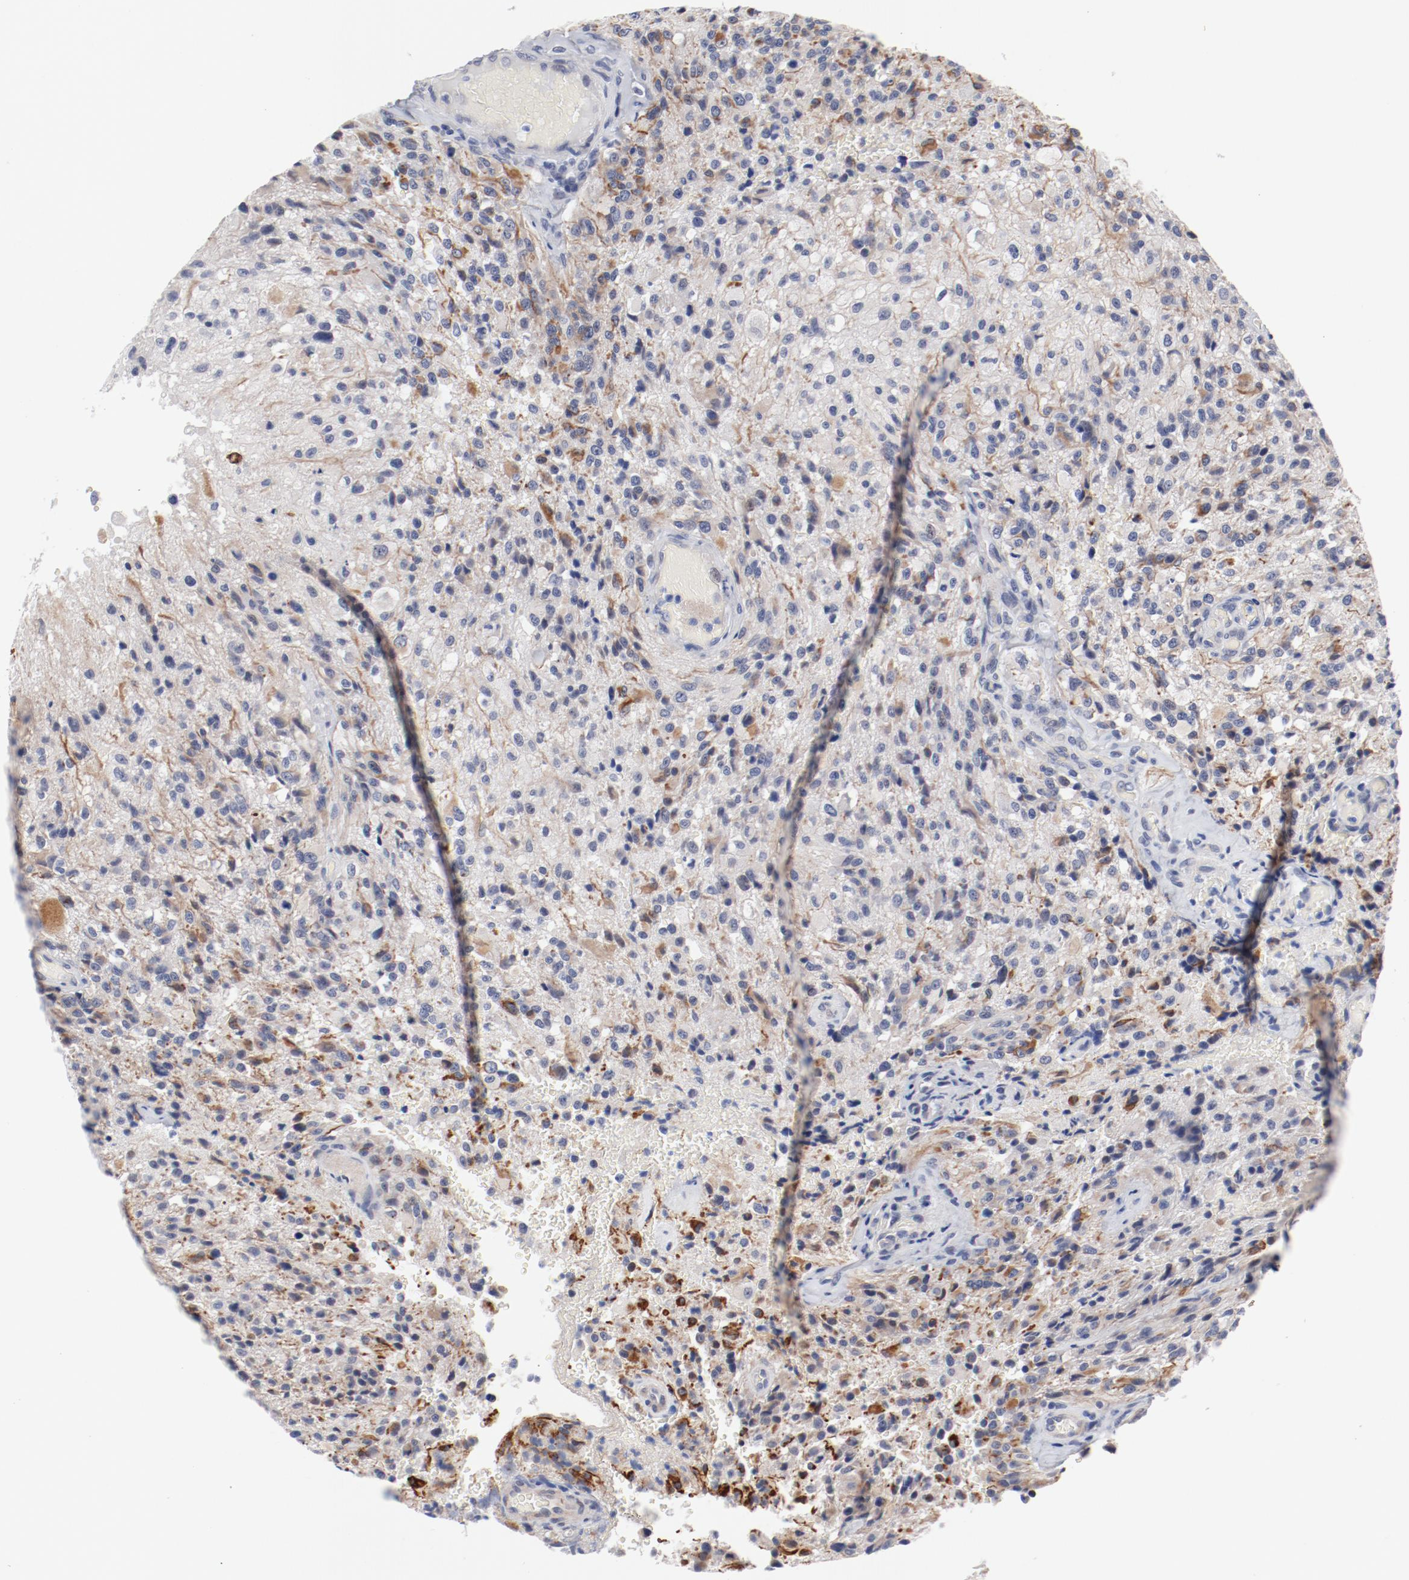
{"staining": {"intensity": "moderate", "quantity": "<25%", "location": "cytoplasmic/membranous"}, "tissue": "glioma", "cell_type": "Tumor cells", "image_type": "cancer", "snomed": [{"axis": "morphology", "description": "Normal tissue, NOS"}, {"axis": "morphology", "description": "Glioma, malignant, High grade"}, {"axis": "topography", "description": "Cerebral cortex"}], "caption": "Immunohistochemical staining of glioma demonstrates low levels of moderate cytoplasmic/membranous protein positivity in about <25% of tumor cells.", "gene": "KCNK13", "patient": {"sex": "male", "age": 56}}